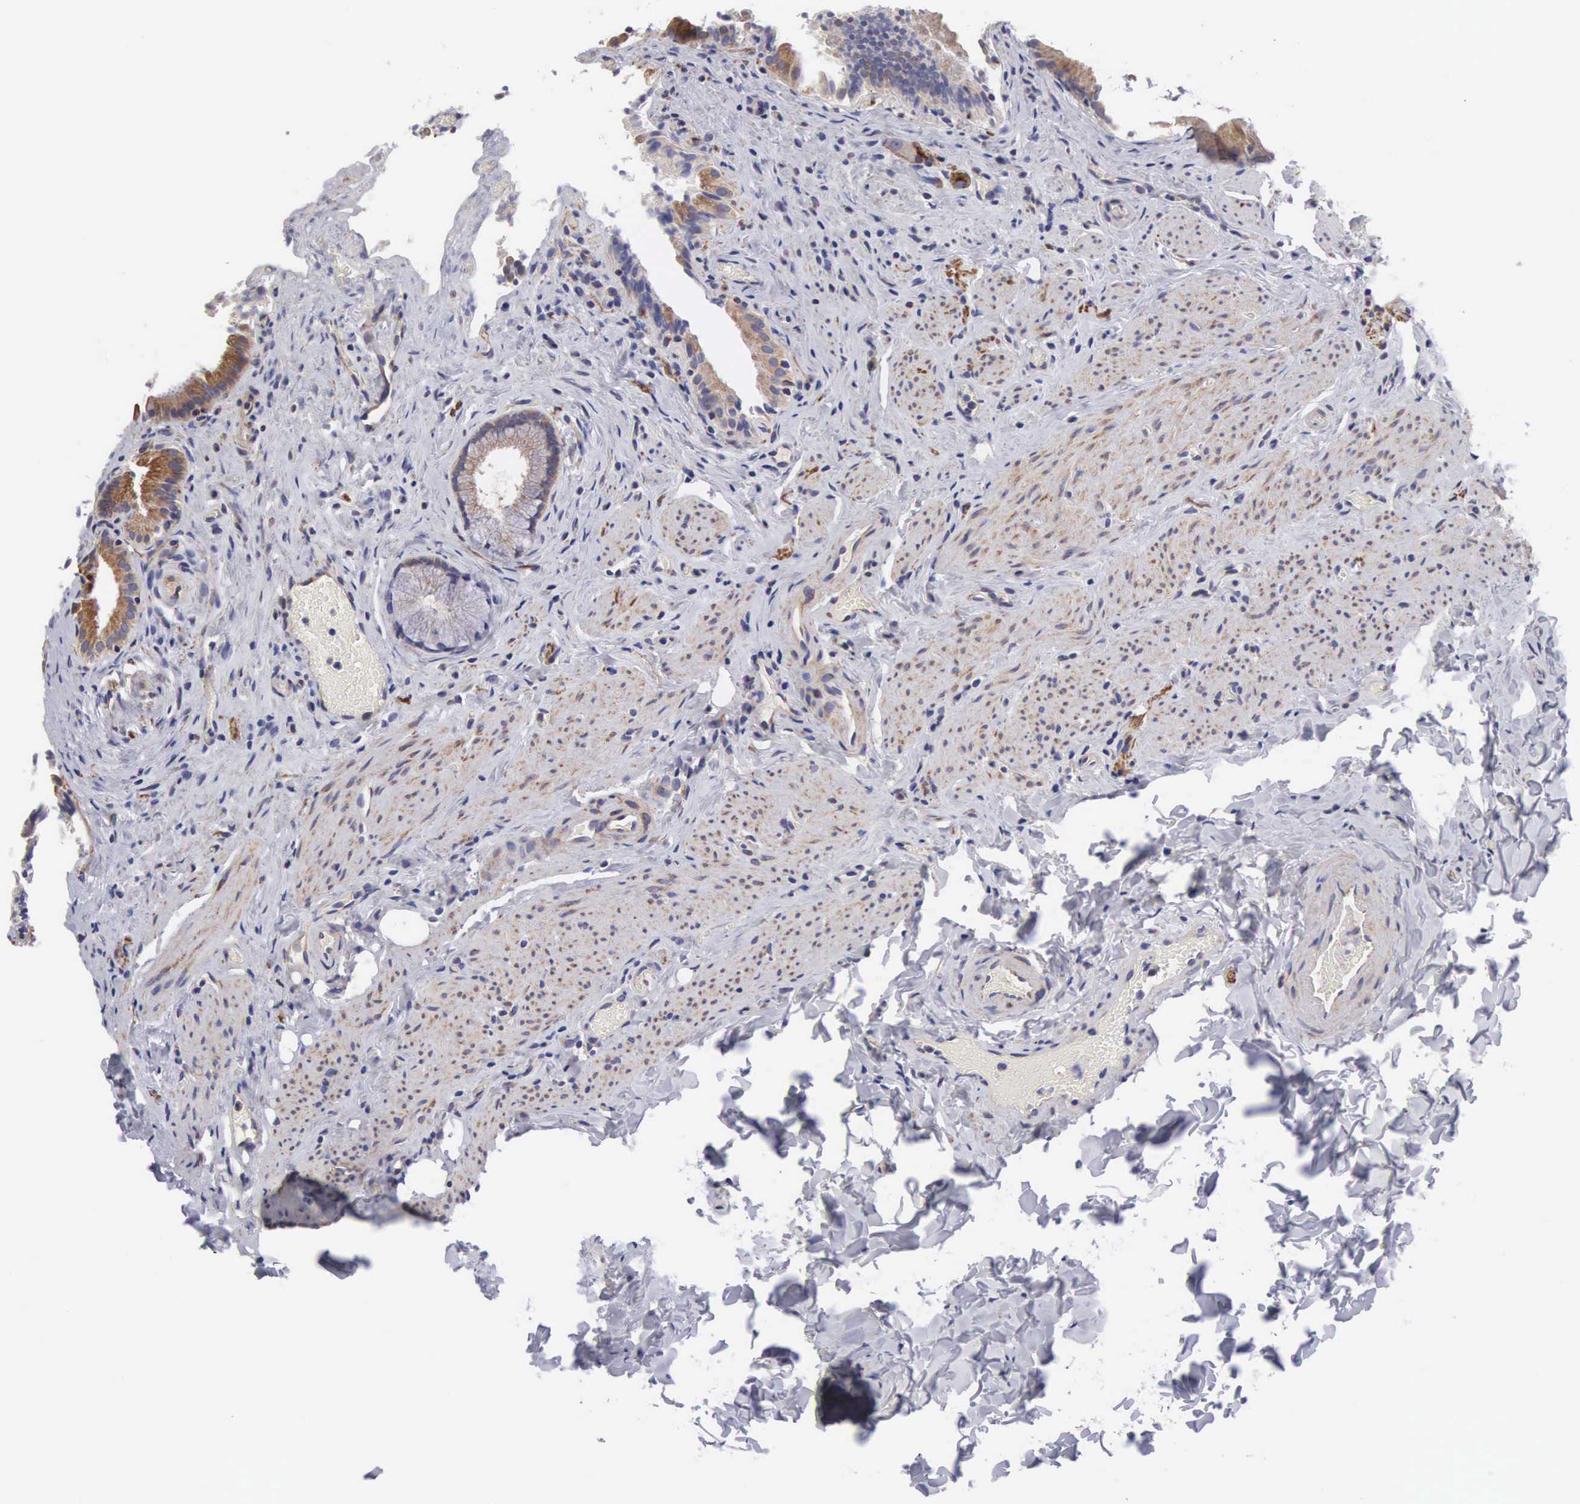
{"staining": {"intensity": "weak", "quantity": "<25%", "location": "cytoplasmic/membranous"}, "tissue": "gallbladder", "cell_type": "Glandular cells", "image_type": "normal", "snomed": [{"axis": "morphology", "description": "Normal tissue, NOS"}, {"axis": "topography", "description": "Gallbladder"}], "caption": "An immunohistochemistry (IHC) micrograph of unremarkable gallbladder is shown. There is no staining in glandular cells of gallbladder. (DAB (3,3'-diaminobenzidine) immunohistochemistry (IHC) visualized using brightfield microscopy, high magnification).", "gene": "SLITRK4", "patient": {"sex": "female", "age": 44}}